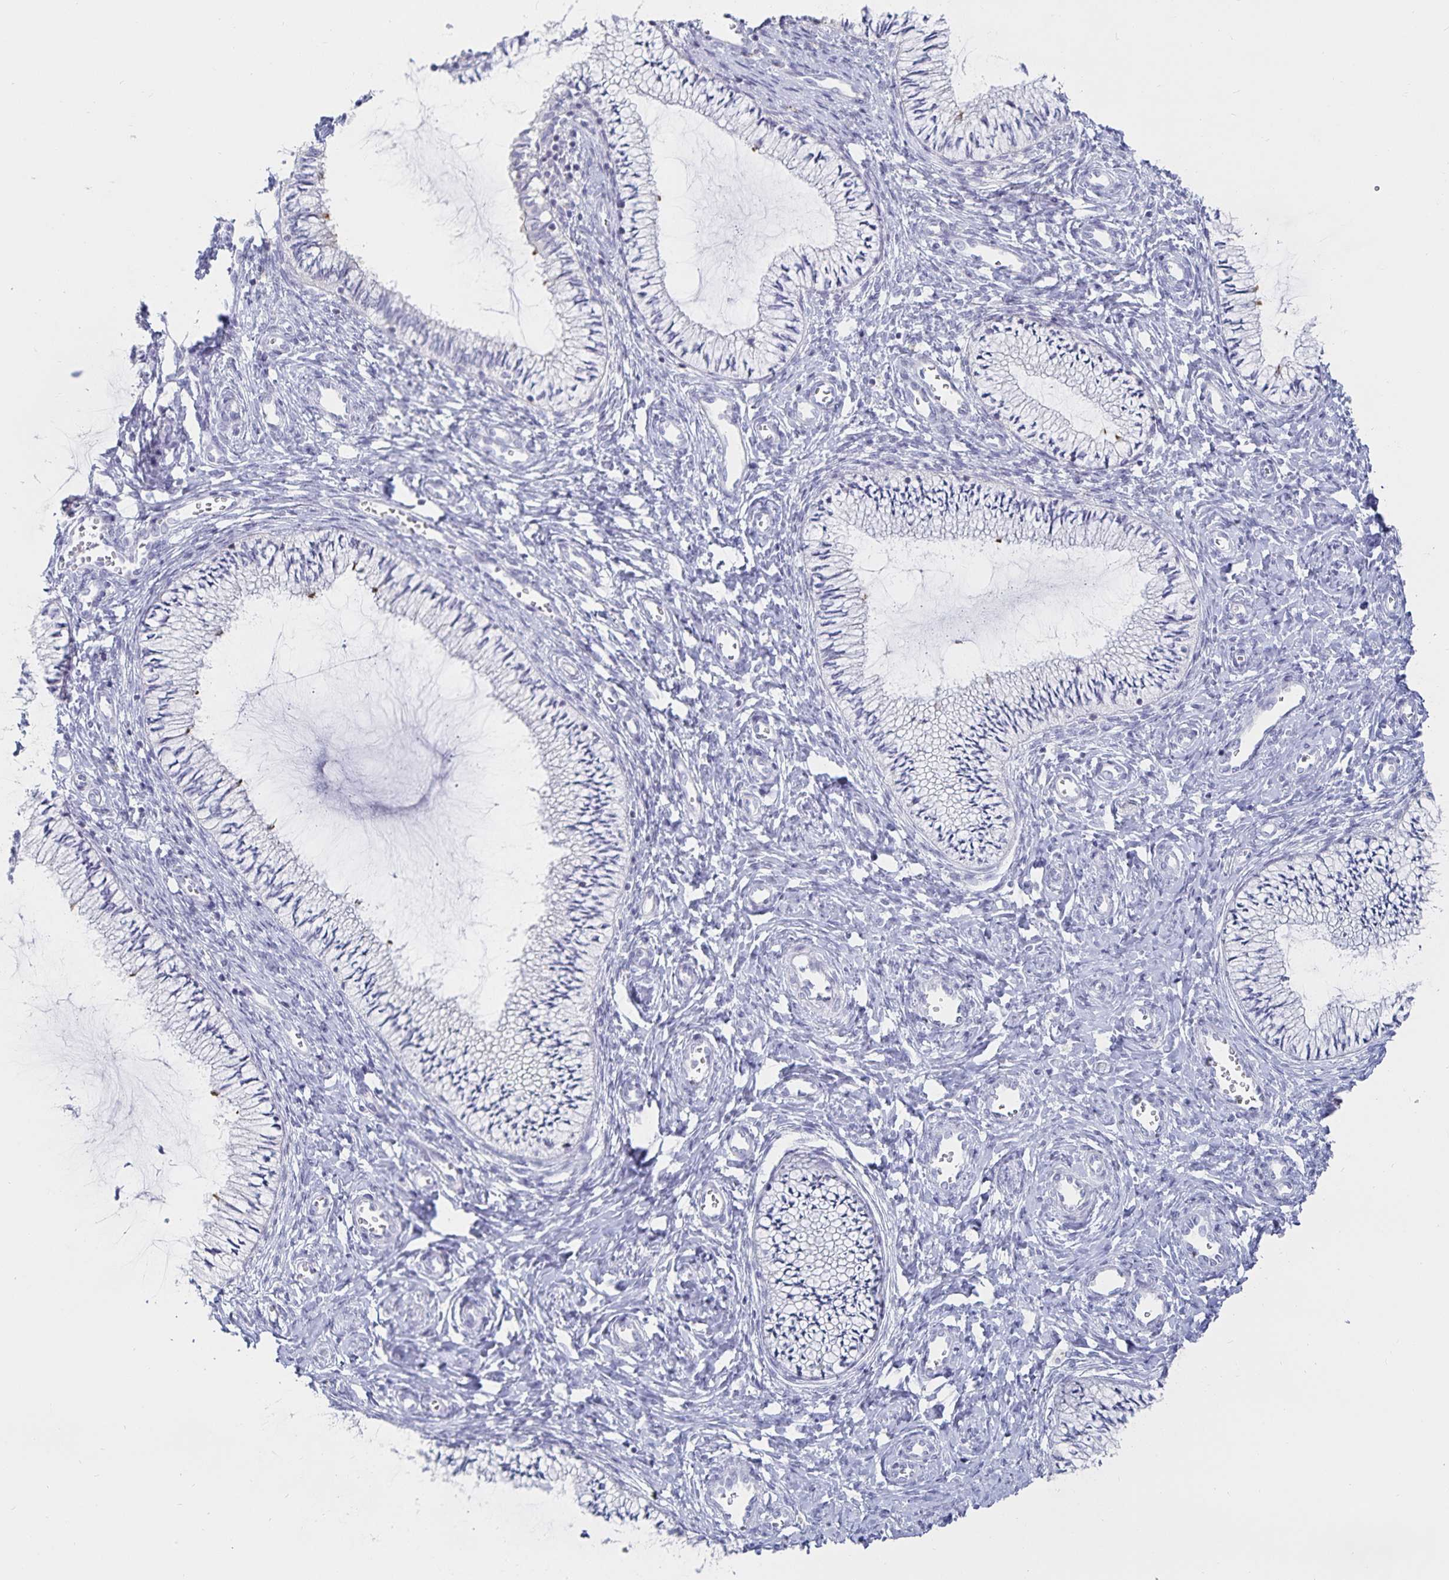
{"staining": {"intensity": "negative", "quantity": "none", "location": "none"}, "tissue": "cervix", "cell_type": "Glandular cells", "image_type": "normal", "snomed": [{"axis": "morphology", "description": "Normal tissue, NOS"}, {"axis": "topography", "description": "Cervix"}], "caption": "Glandular cells show no significant staining in unremarkable cervix. The staining is performed using DAB (3,3'-diaminobenzidine) brown chromogen with nuclei counter-stained in using hematoxylin.", "gene": "SFTPA1", "patient": {"sex": "female", "age": 24}}